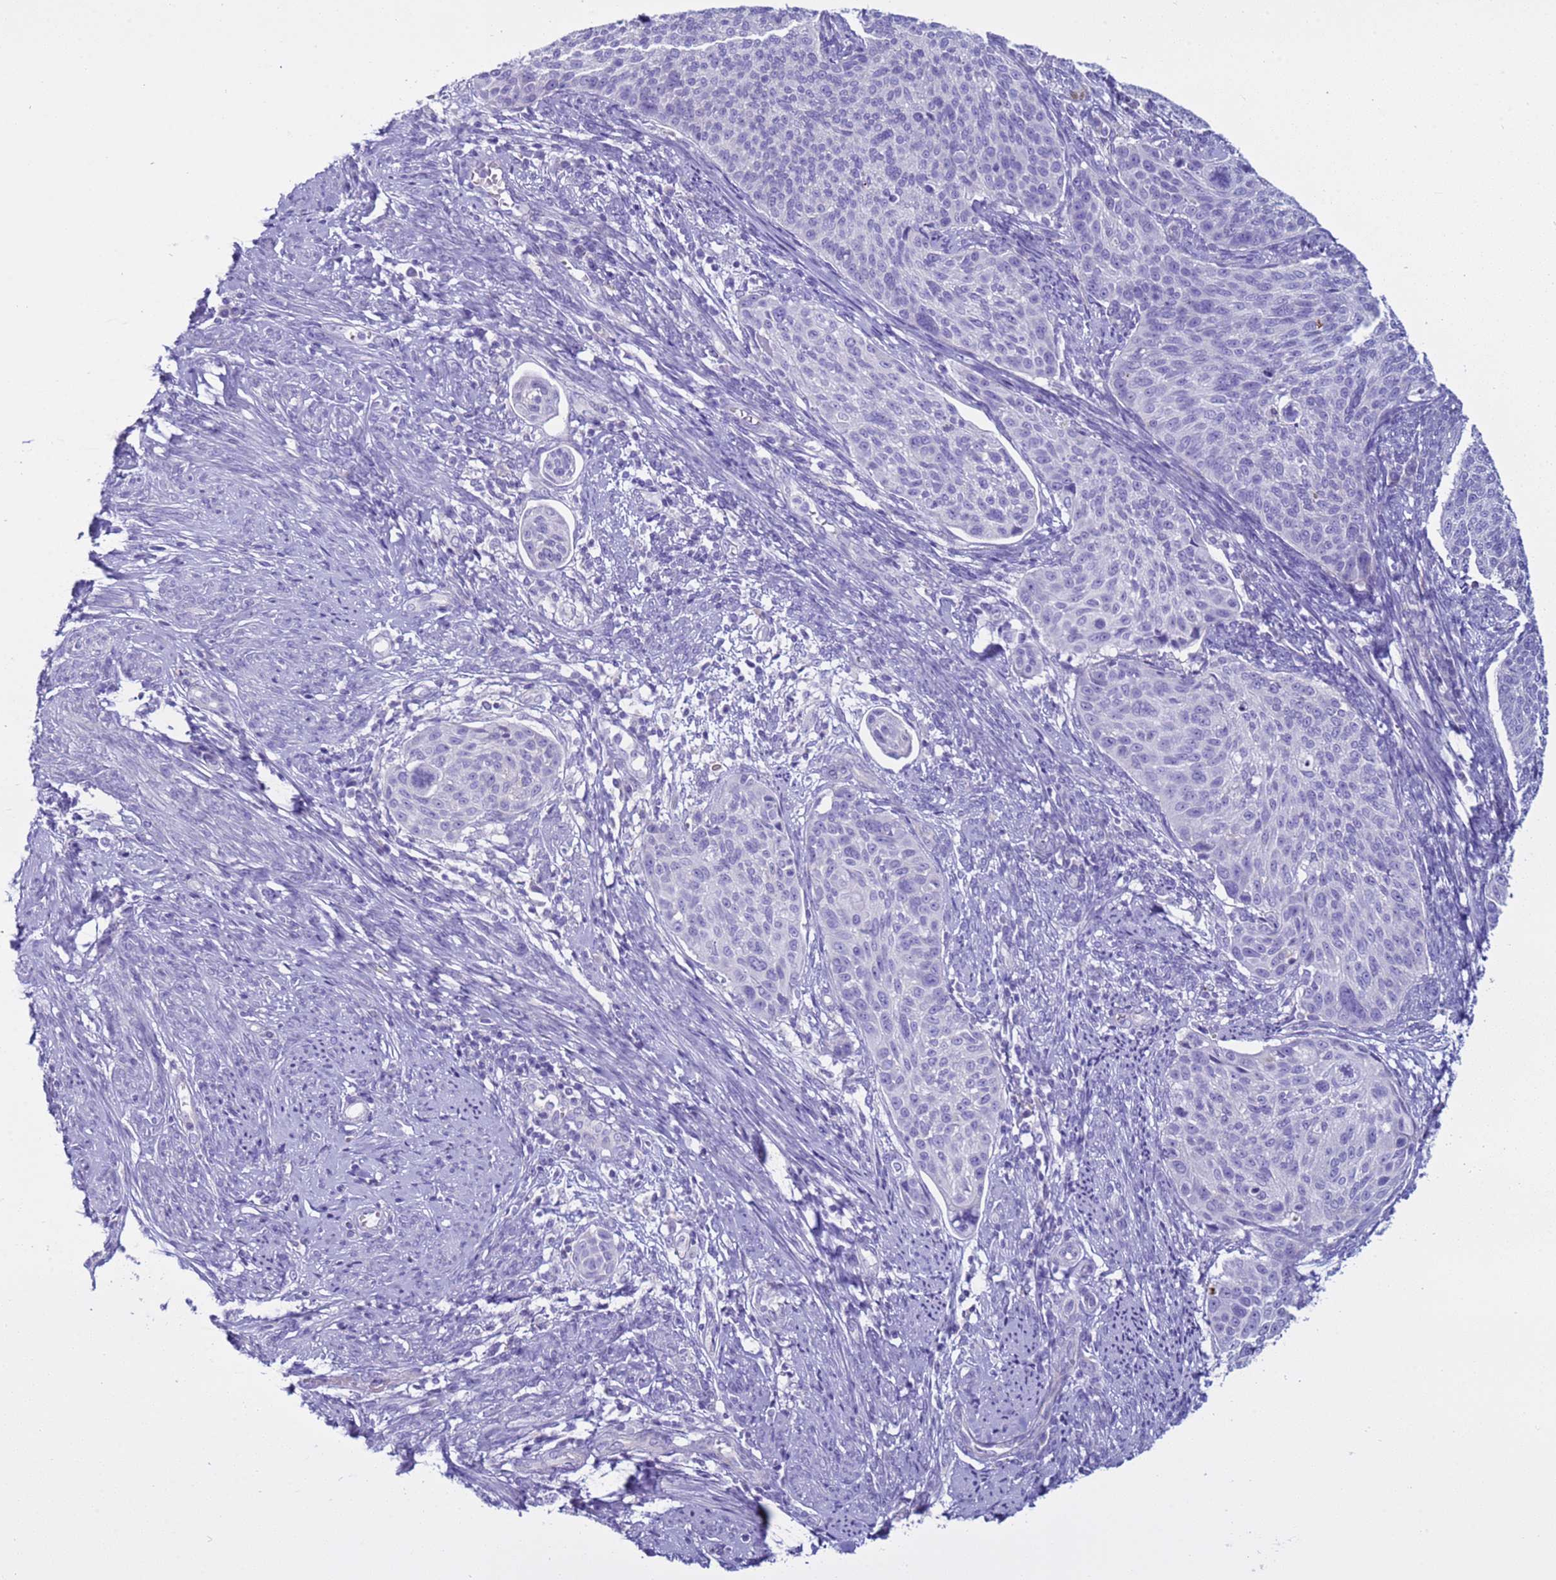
{"staining": {"intensity": "negative", "quantity": "none", "location": "none"}, "tissue": "cervical cancer", "cell_type": "Tumor cells", "image_type": "cancer", "snomed": [{"axis": "morphology", "description": "Squamous cell carcinoma, NOS"}, {"axis": "topography", "description": "Cervix"}], "caption": "Human cervical cancer stained for a protein using immunohistochemistry exhibits no expression in tumor cells.", "gene": "CST4", "patient": {"sex": "female", "age": 70}}